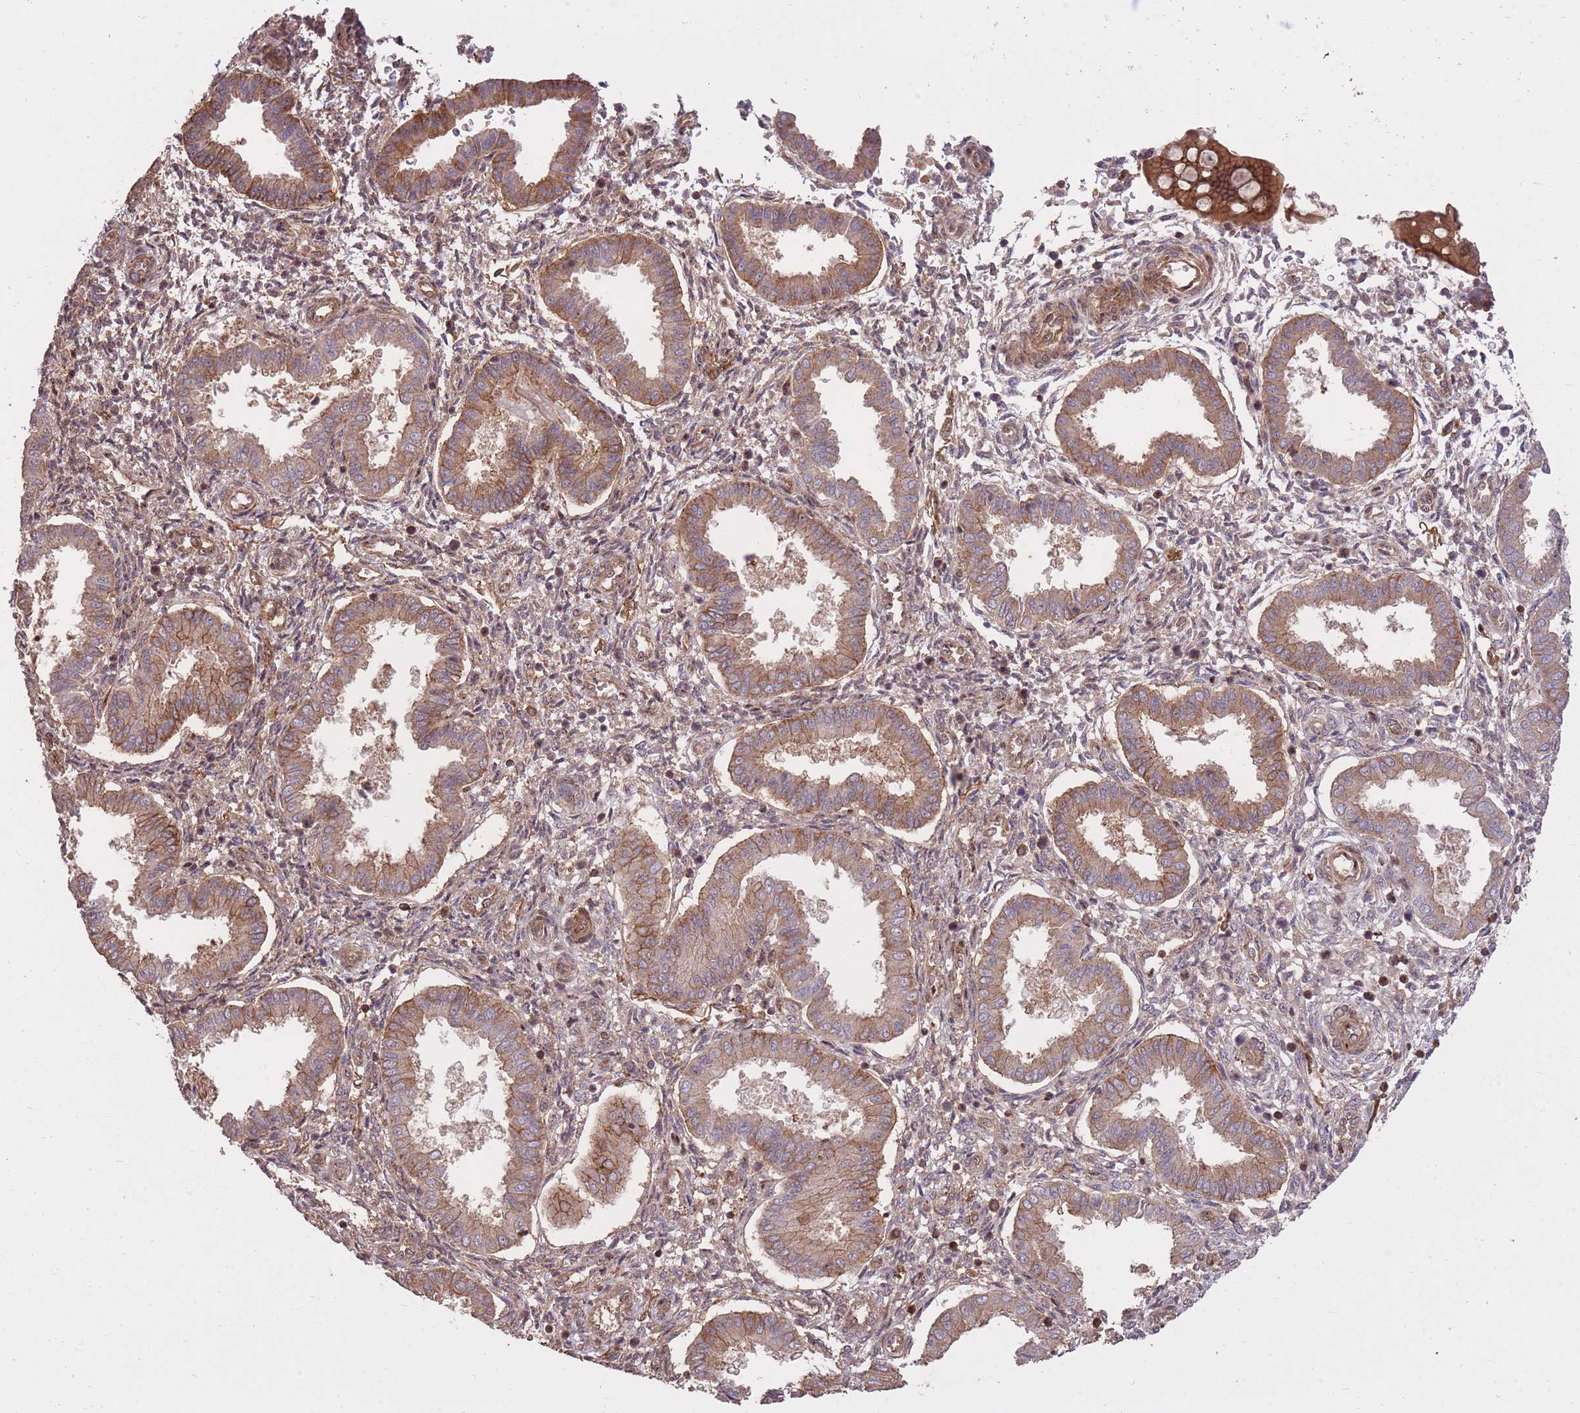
{"staining": {"intensity": "moderate", "quantity": "25%-75%", "location": "cytoplasmic/membranous"}, "tissue": "endometrium", "cell_type": "Cells in endometrial stroma", "image_type": "normal", "snomed": [{"axis": "morphology", "description": "Normal tissue, NOS"}, {"axis": "topography", "description": "Endometrium"}], "caption": "Immunohistochemistry (IHC) staining of benign endometrium, which displays medium levels of moderate cytoplasmic/membranous positivity in about 25%-75% of cells in endometrial stroma indicating moderate cytoplasmic/membranous protein staining. The staining was performed using DAB (brown) for protein detection and nuclei were counterstained in hematoxylin (blue).", "gene": "PLD1", "patient": {"sex": "female", "age": 24}}